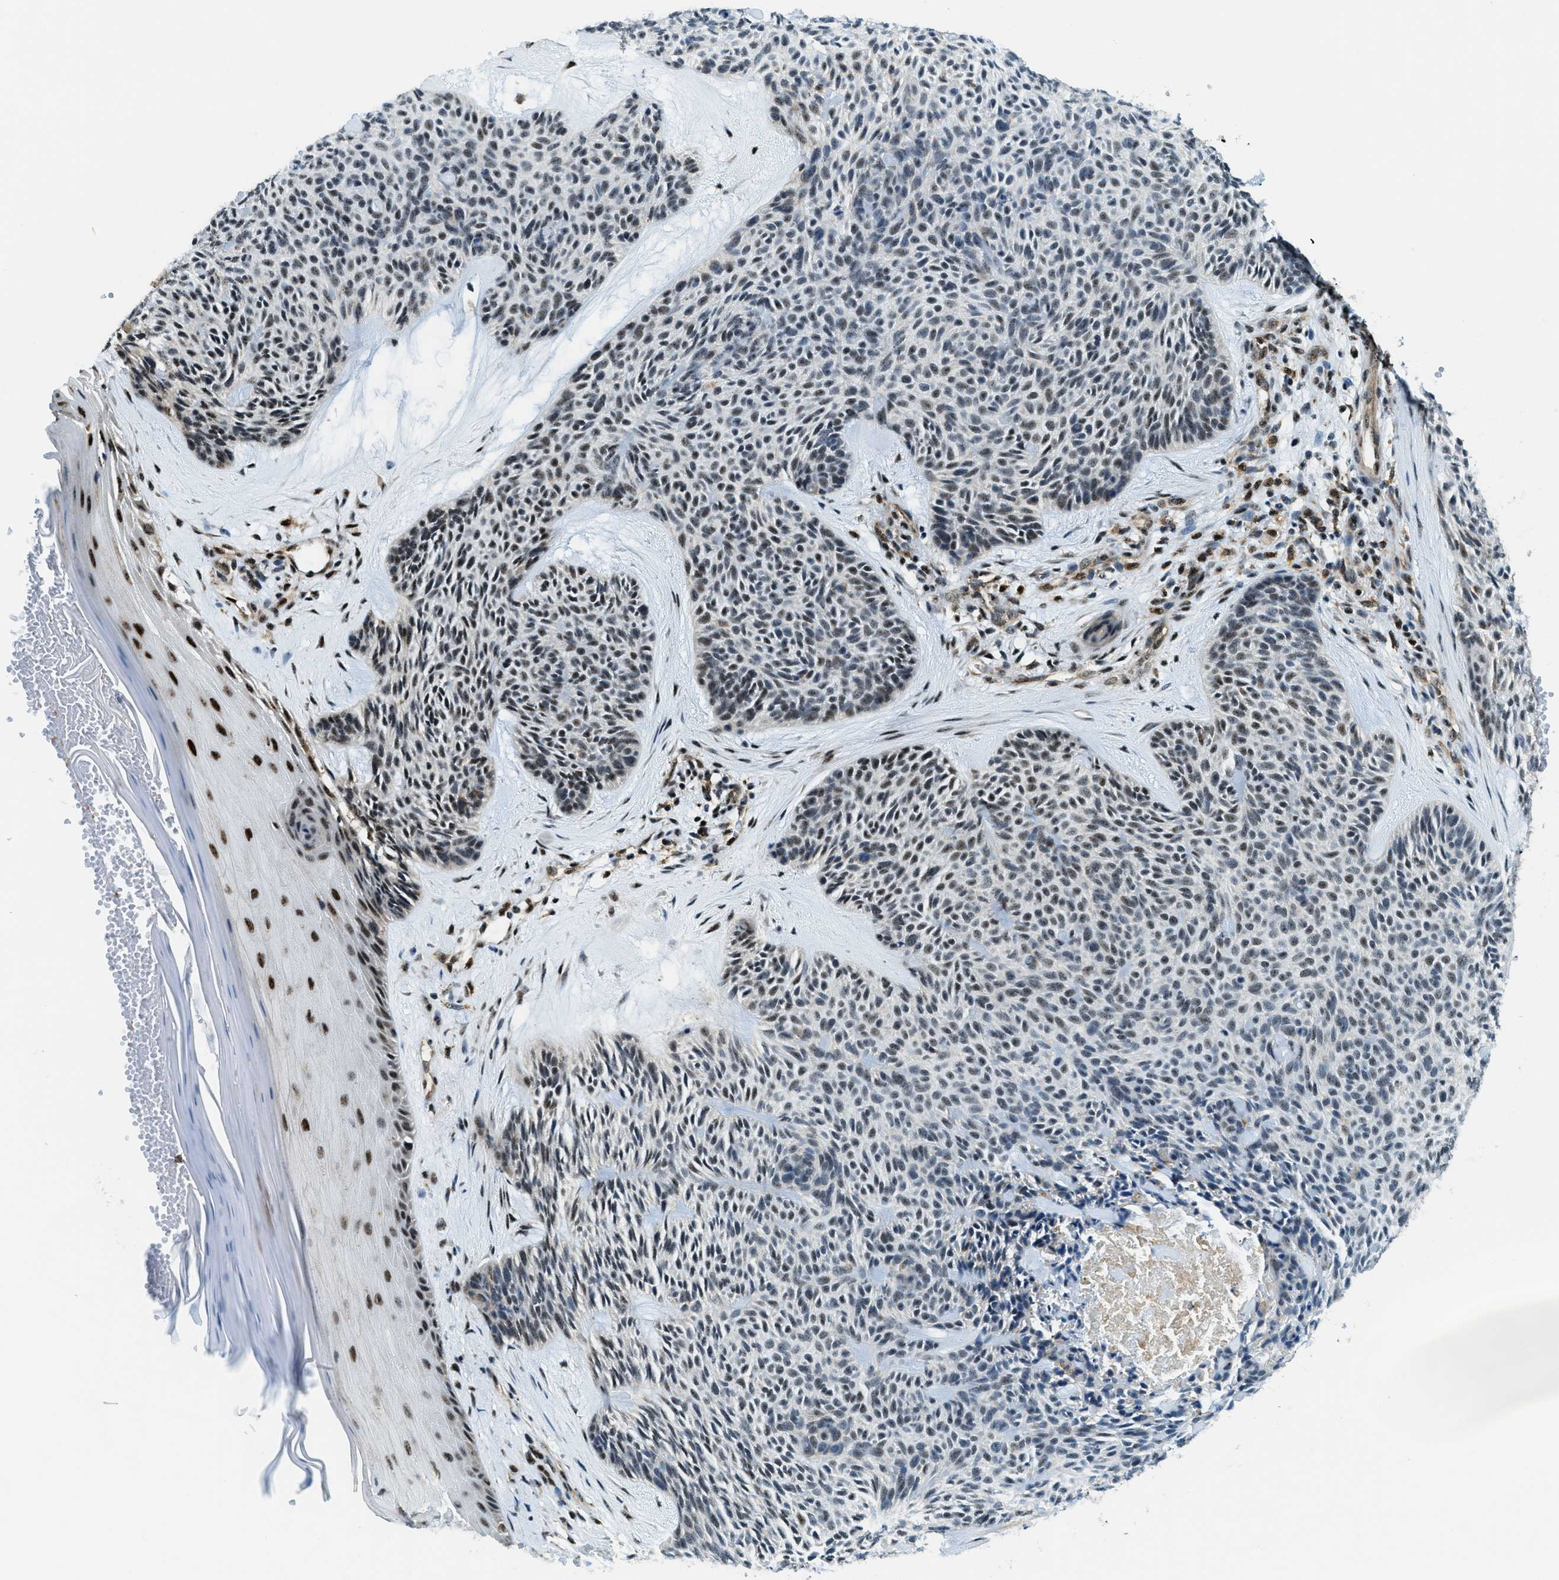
{"staining": {"intensity": "weak", "quantity": "25%-75%", "location": "nuclear"}, "tissue": "skin cancer", "cell_type": "Tumor cells", "image_type": "cancer", "snomed": [{"axis": "morphology", "description": "Basal cell carcinoma"}, {"axis": "topography", "description": "Skin"}], "caption": "Brown immunohistochemical staining in skin cancer reveals weak nuclear staining in approximately 25%-75% of tumor cells.", "gene": "SP100", "patient": {"sex": "male", "age": 55}}